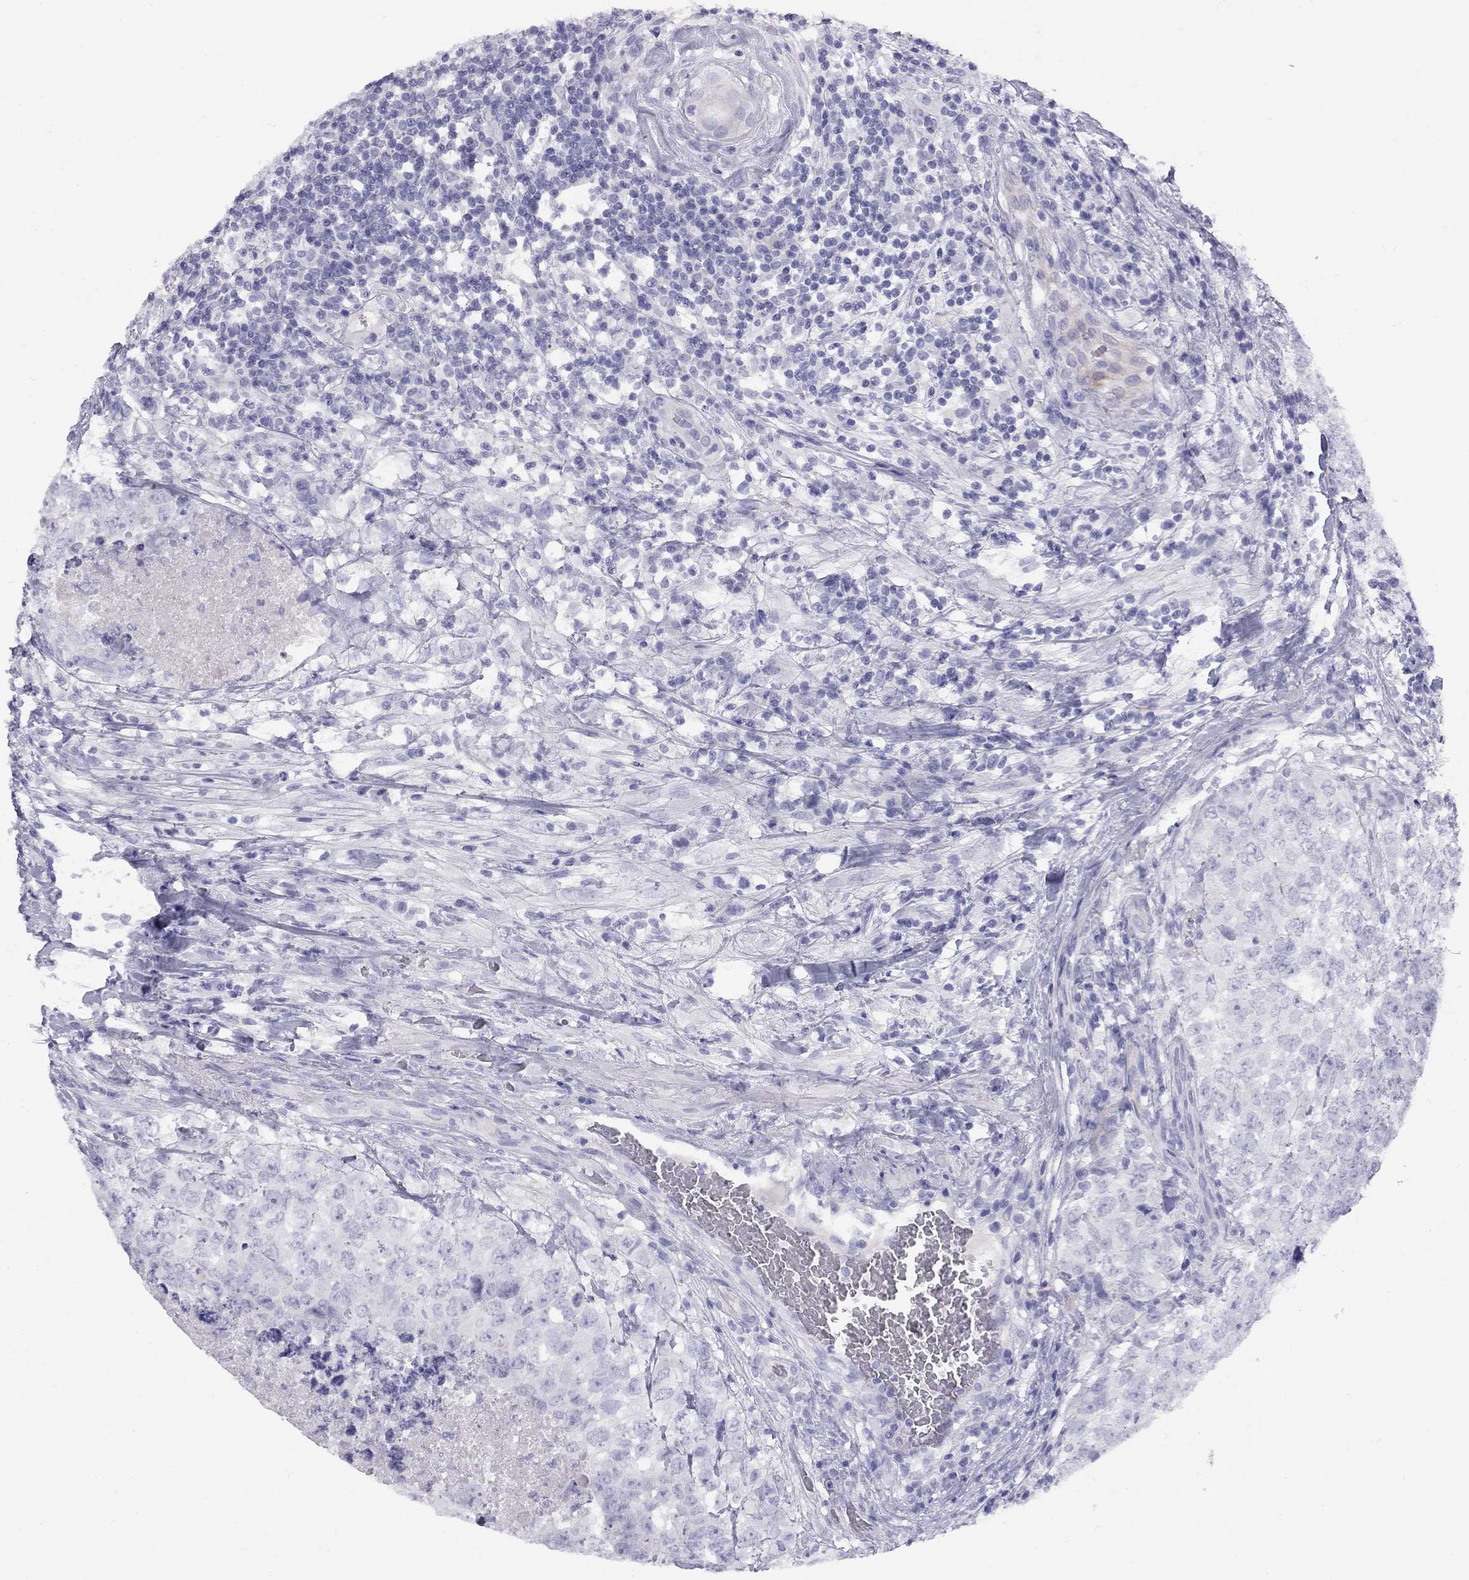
{"staining": {"intensity": "negative", "quantity": "none", "location": "none"}, "tissue": "testis cancer", "cell_type": "Tumor cells", "image_type": "cancer", "snomed": [{"axis": "morphology", "description": "Seminoma, NOS"}, {"axis": "topography", "description": "Testis"}], "caption": "Human testis cancer stained for a protein using immunohistochemistry exhibits no expression in tumor cells.", "gene": "FSCN3", "patient": {"sex": "male", "age": 34}}